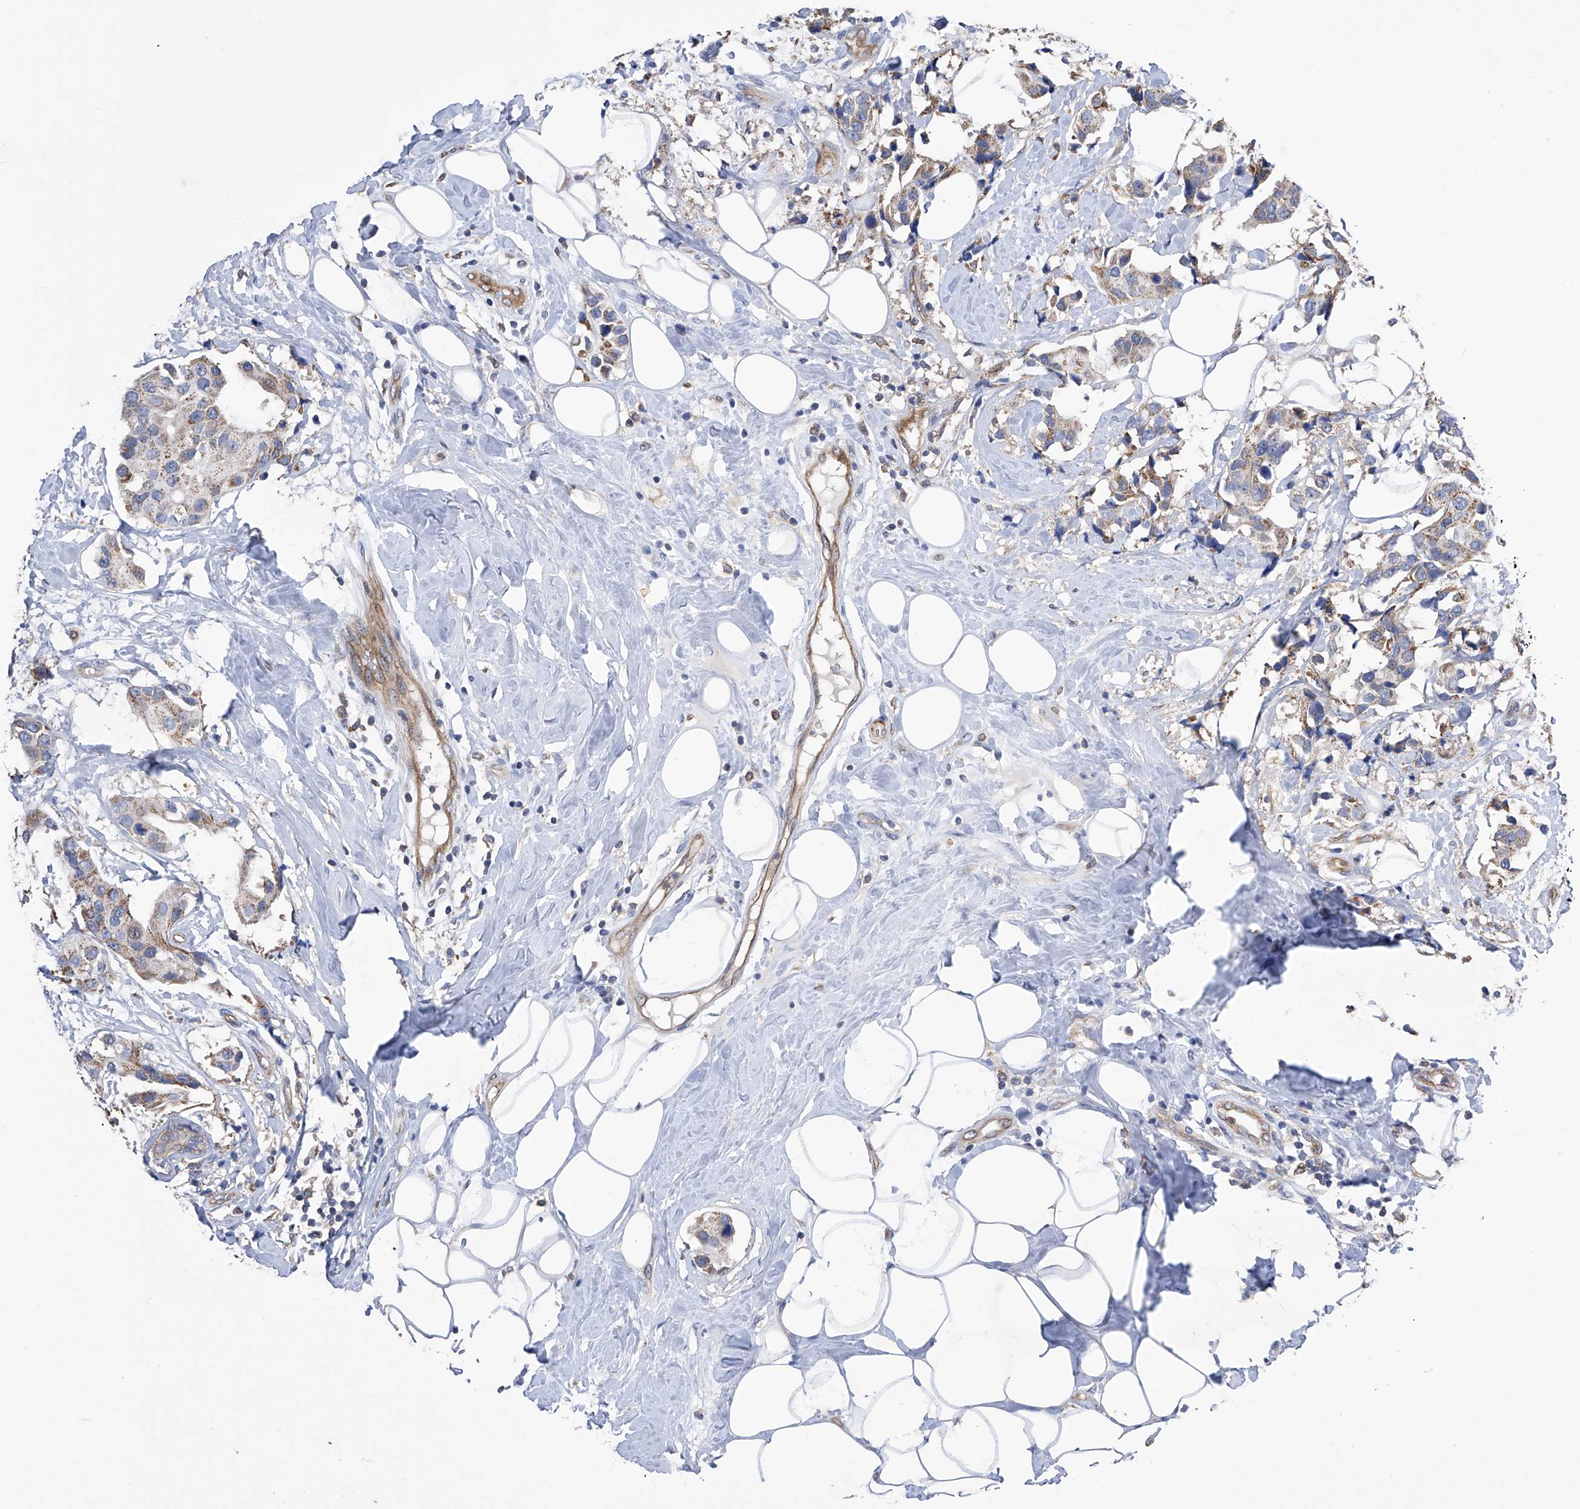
{"staining": {"intensity": "moderate", "quantity": "25%-75%", "location": "cytoplasmic/membranous"}, "tissue": "breast cancer", "cell_type": "Tumor cells", "image_type": "cancer", "snomed": [{"axis": "morphology", "description": "Normal tissue, NOS"}, {"axis": "morphology", "description": "Duct carcinoma"}, {"axis": "topography", "description": "Breast"}], "caption": "The immunohistochemical stain labels moderate cytoplasmic/membranous positivity in tumor cells of breast invasive ductal carcinoma tissue. (DAB (3,3'-diaminobenzidine) = brown stain, brightfield microscopy at high magnification).", "gene": "SPATA20", "patient": {"sex": "female", "age": 39}}